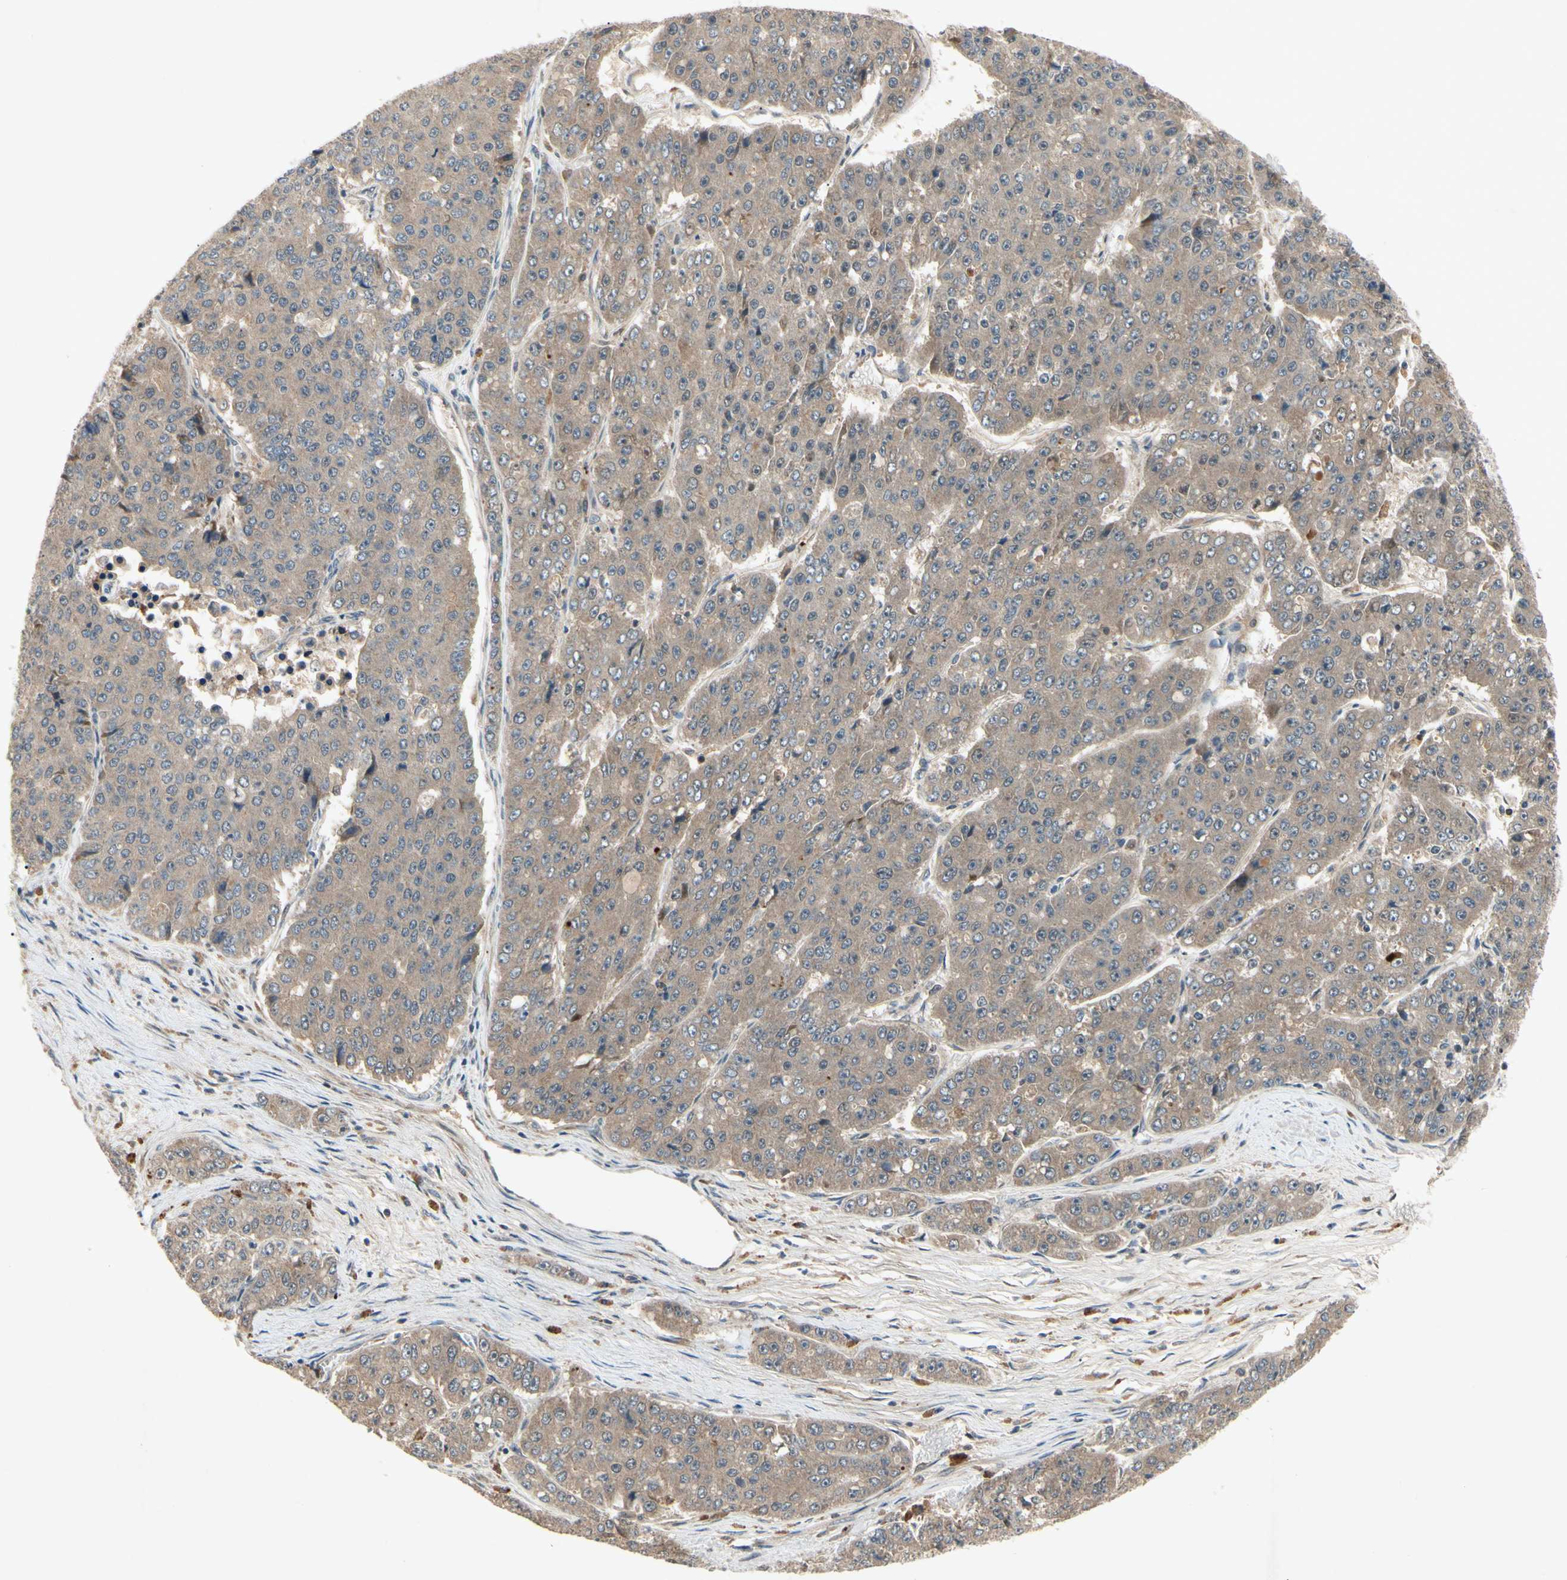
{"staining": {"intensity": "moderate", "quantity": ">75%", "location": "cytoplasmic/membranous"}, "tissue": "pancreatic cancer", "cell_type": "Tumor cells", "image_type": "cancer", "snomed": [{"axis": "morphology", "description": "Adenocarcinoma, NOS"}, {"axis": "topography", "description": "Pancreas"}], "caption": "Pancreatic cancer stained with DAB immunohistochemistry (IHC) displays medium levels of moderate cytoplasmic/membranous expression in approximately >75% of tumor cells.", "gene": "RNF14", "patient": {"sex": "male", "age": 50}}